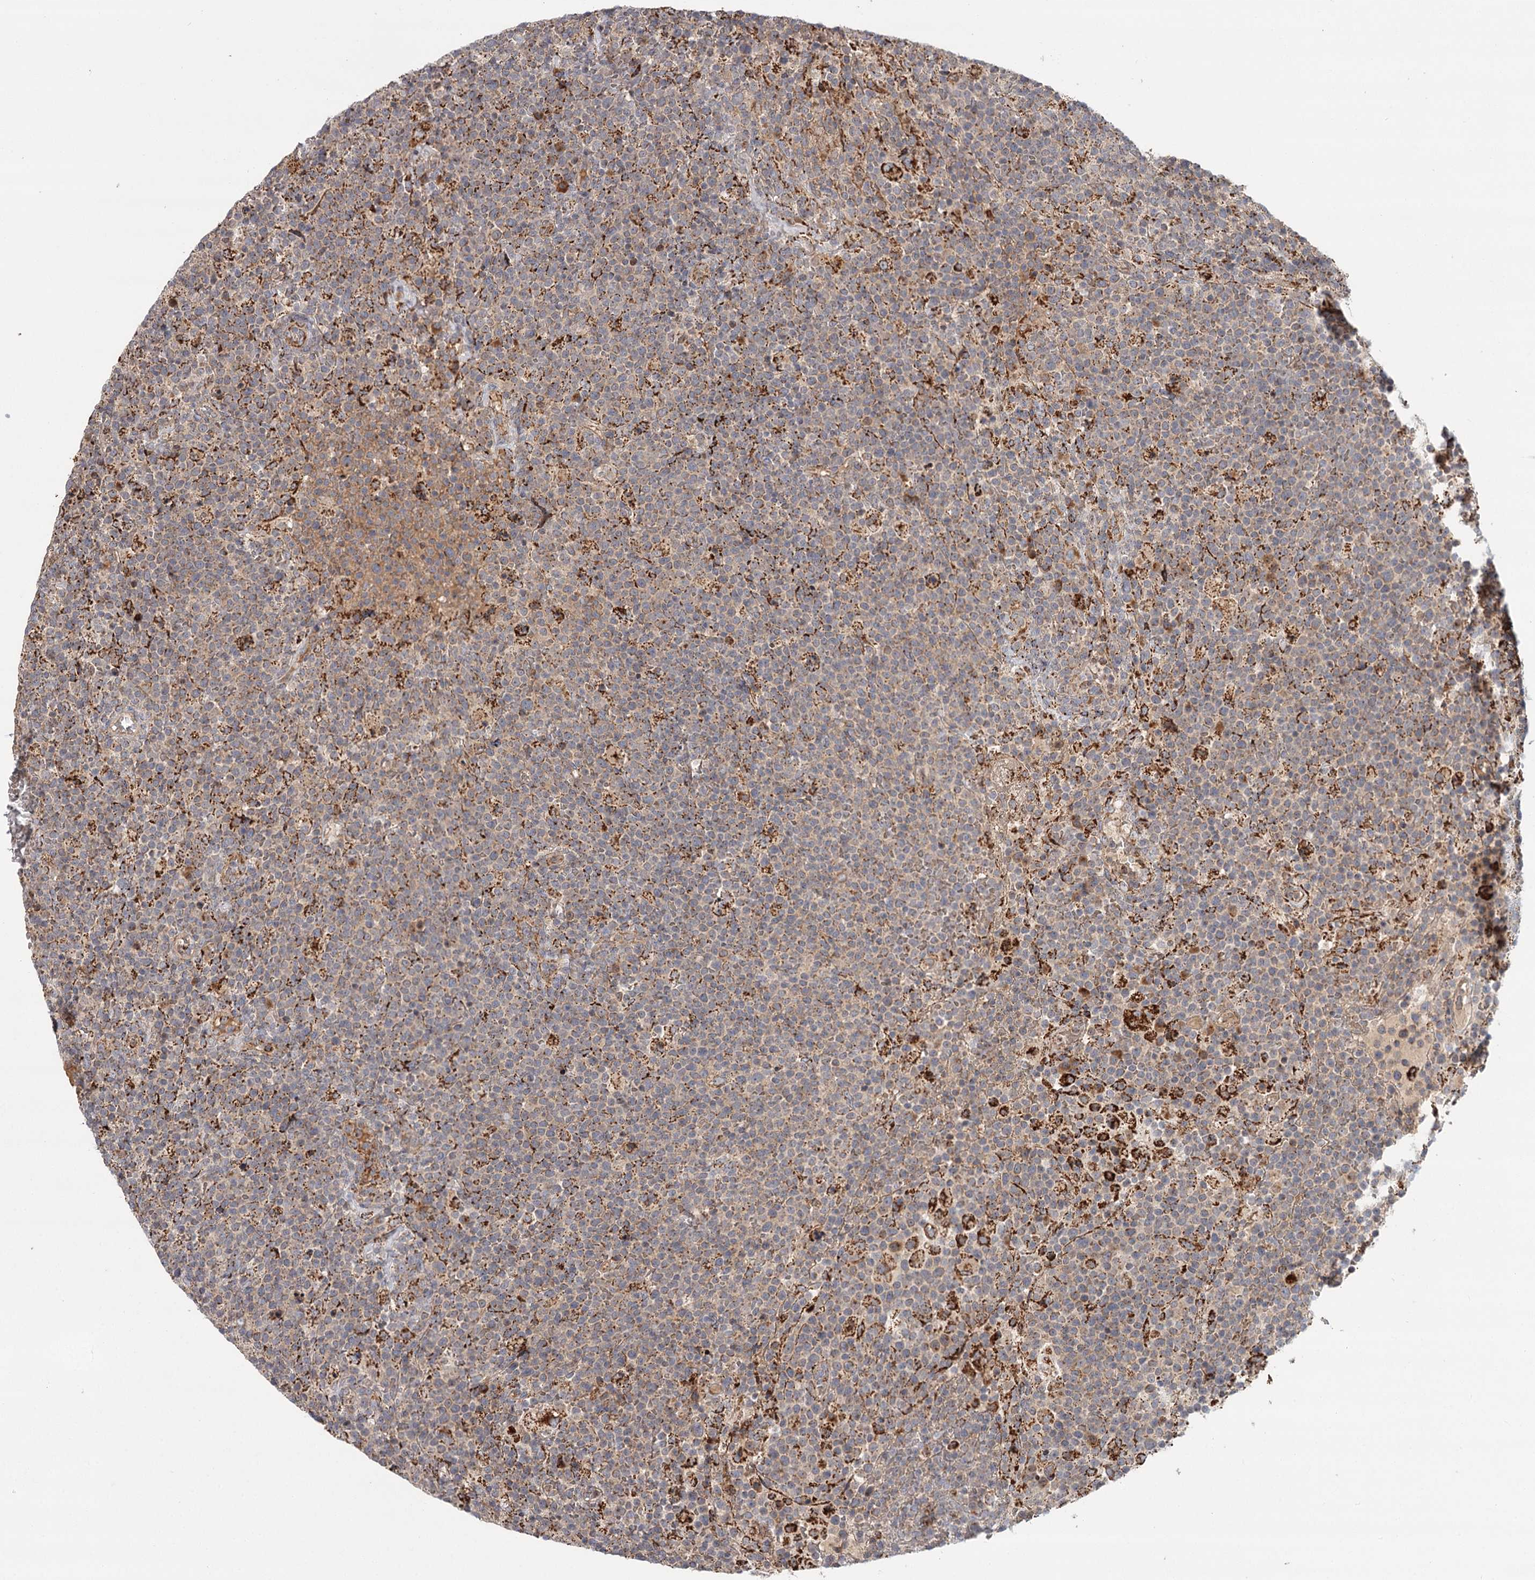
{"staining": {"intensity": "weak", "quantity": "25%-75%", "location": "cytoplasmic/membranous"}, "tissue": "lymphoma", "cell_type": "Tumor cells", "image_type": "cancer", "snomed": [{"axis": "morphology", "description": "Malignant lymphoma, non-Hodgkin's type, High grade"}, {"axis": "topography", "description": "Lymph node"}], "caption": "Immunohistochemistry (IHC) (DAB (3,3'-diaminobenzidine)) staining of human lymphoma demonstrates weak cytoplasmic/membranous protein positivity in approximately 25%-75% of tumor cells. Ihc stains the protein in brown and the nuclei are stained blue.", "gene": "CDC123", "patient": {"sex": "male", "age": 61}}